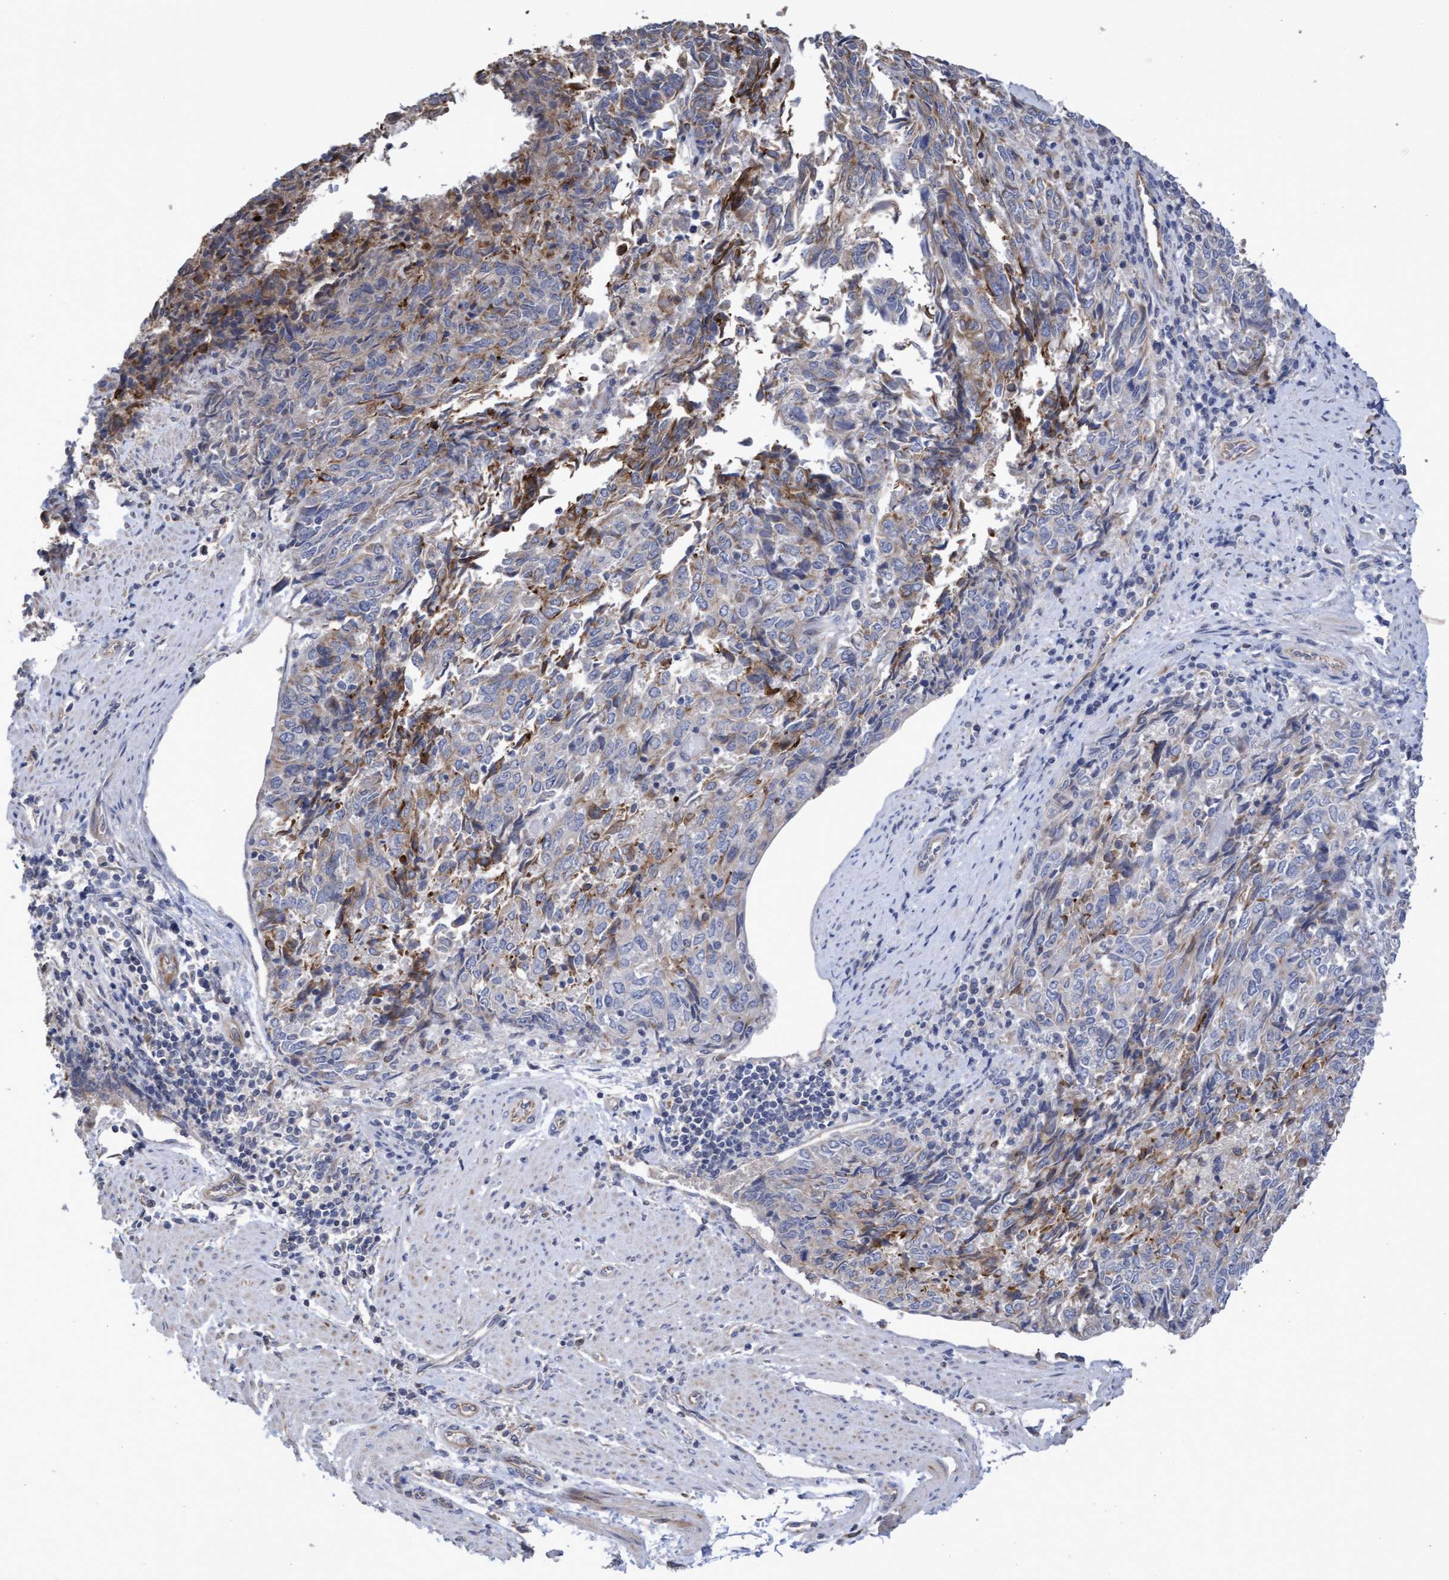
{"staining": {"intensity": "weak", "quantity": "25%-75%", "location": "cytoplasmic/membranous"}, "tissue": "endometrial cancer", "cell_type": "Tumor cells", "image_type": "cancer", "snomed": [{"axis": "morphology", "description": "Adenocarcinoma, NOS"}, {"axis": "topography", "description": "Endometrium"}], "caption": "A brown stain labels weak cytoplasmic/membranous expression of a protein in endometrial adenocarcinoma tumor cells.", "gene": "KRT24", "patient": {"sex": "female", "age": 80}}